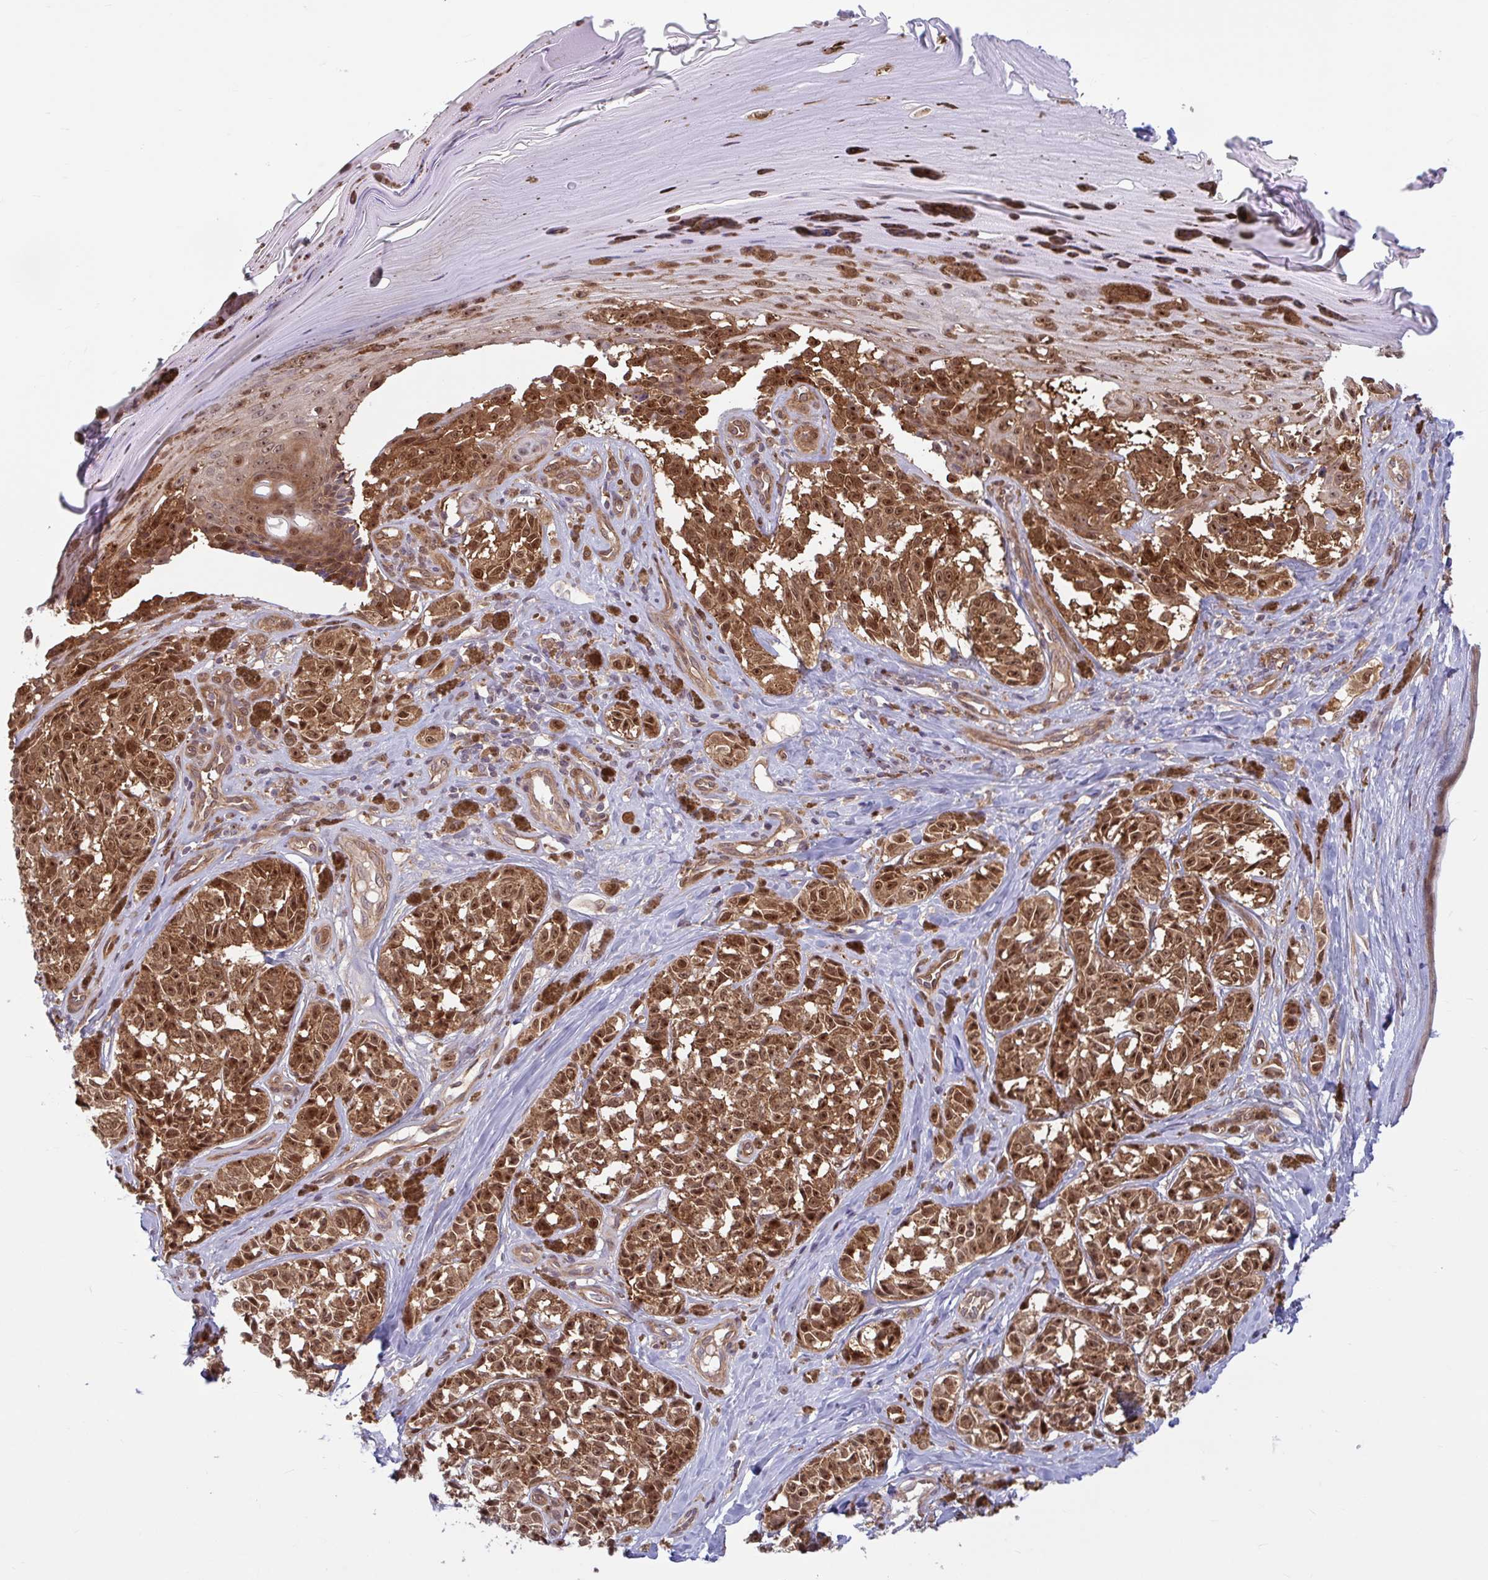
{"staining": {"intensity": "strong", "quantity": ">75%", "location": "cytoplasmic/membranous,nuclear"}, "tissue": "melanoma", "cell_type": "Tumor cells", "image_type": "cancer", "snomed": [{"axis": "morphology", "description": "Malignant melanoma, NOS"}, {"axis": "topography", "description": "Skin"}], "caption": "Tumor cells show high levels of strong cytoplasmic/membranous and nuclear positivity in approximately >75% of cells in malignant melanoma. The protein of interest is stained brown, and the nuclei are stained in blue (DAB (3,3'-diaminobenzidine) IHC with brightfield microscopy, high magnification).", "gene": "HMBS", "patient": {"sex": "female", "age": 65}}